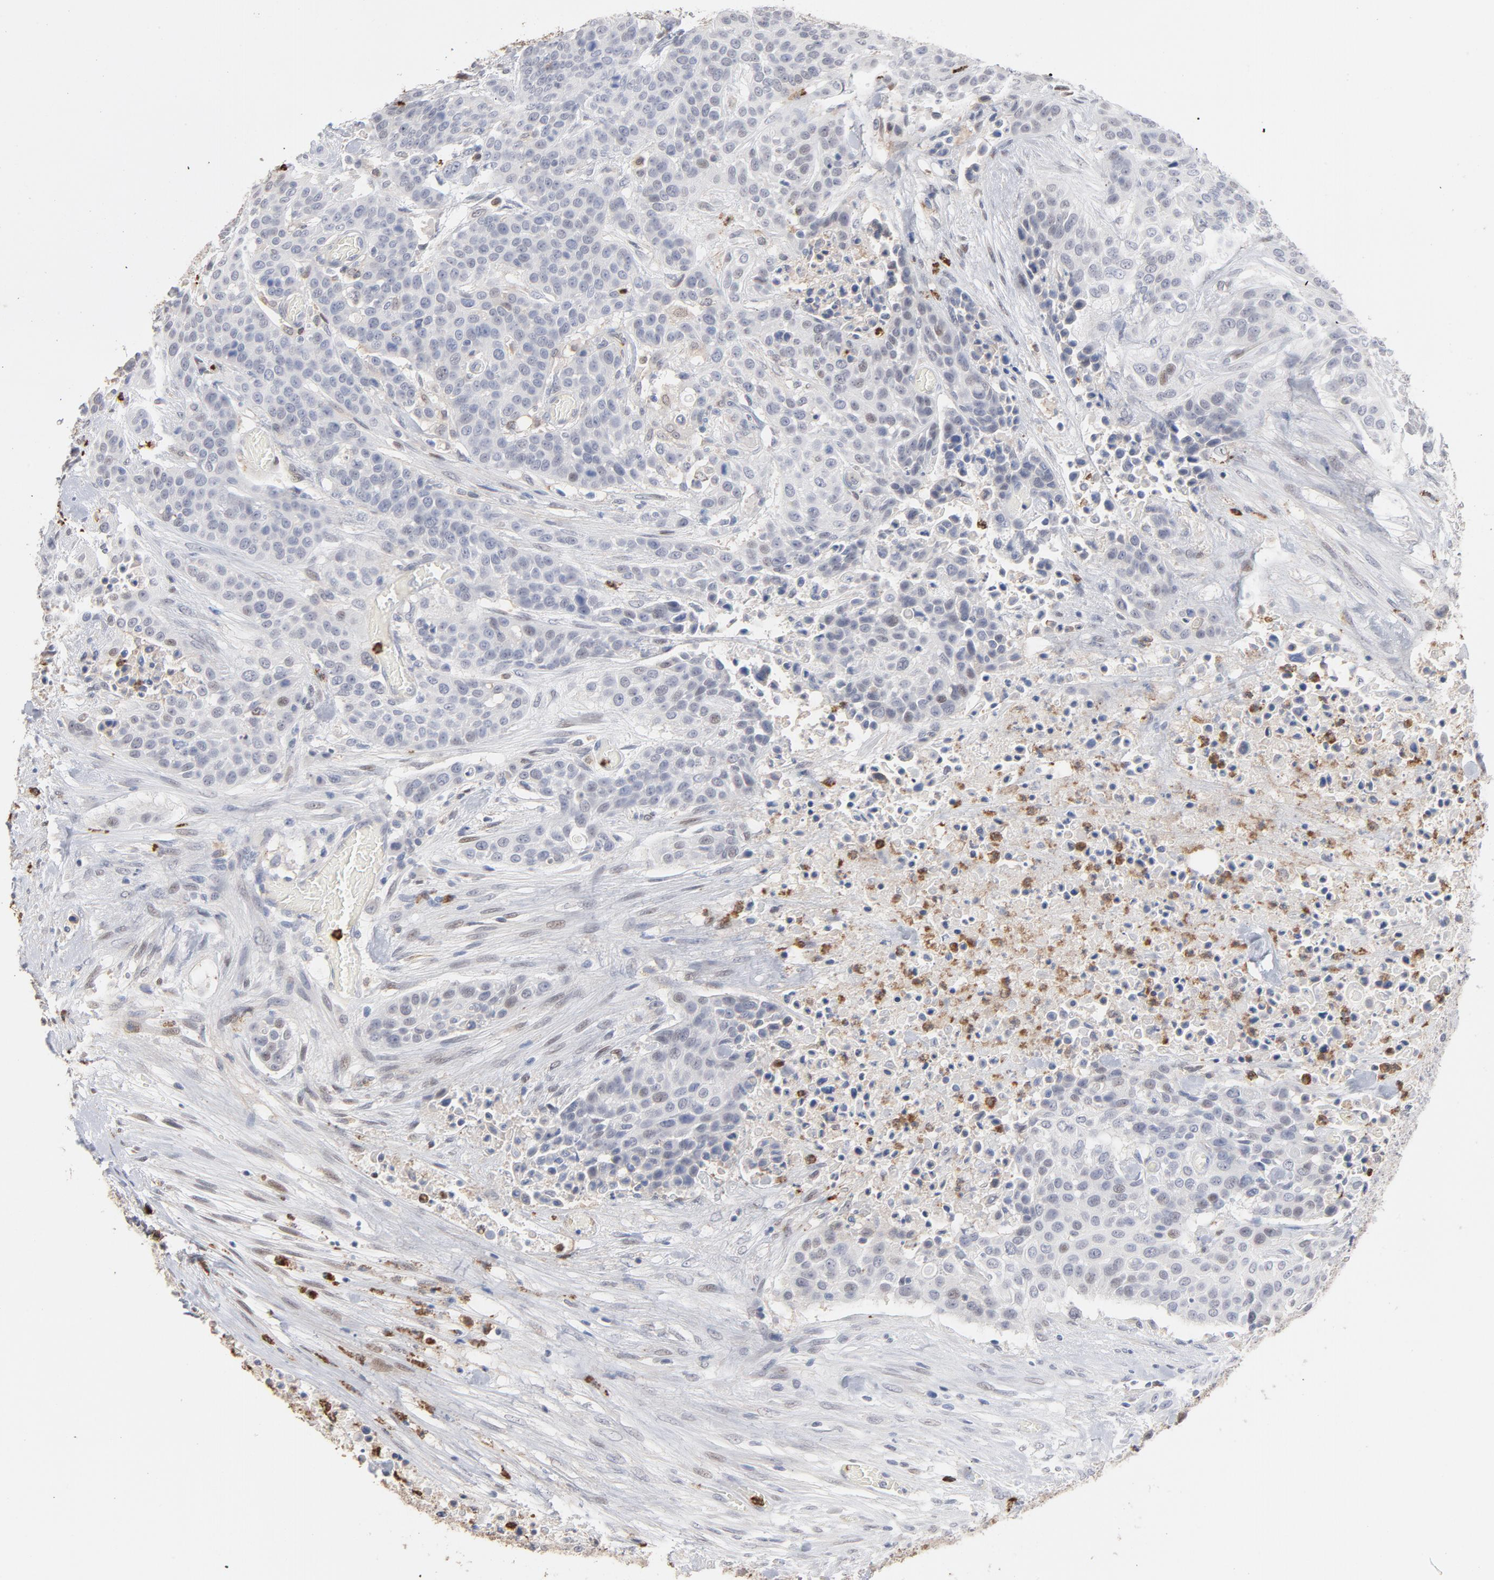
{"staining": {"intensity": "weak", "quantity": "<25%", "location": "nuclear"}, "tissue": "urothelial cancer", "cell_type": "Tumor cells", "image_type": "cancer", "snomed": [{"axis": "morphology", "description": "Urothelial carcinoma, High grade"}, {"axis": "topography", "description": "Urinary bladder"}], "caption": "An image of urothelial carcinoma (high-grade) stained for a protein demonstrates no brown staining in tumor cells. (IHC, brightfield microscopy, high magnification).", "gene": "PNMA1", "patient": {"sex": "male", "age": 74}}